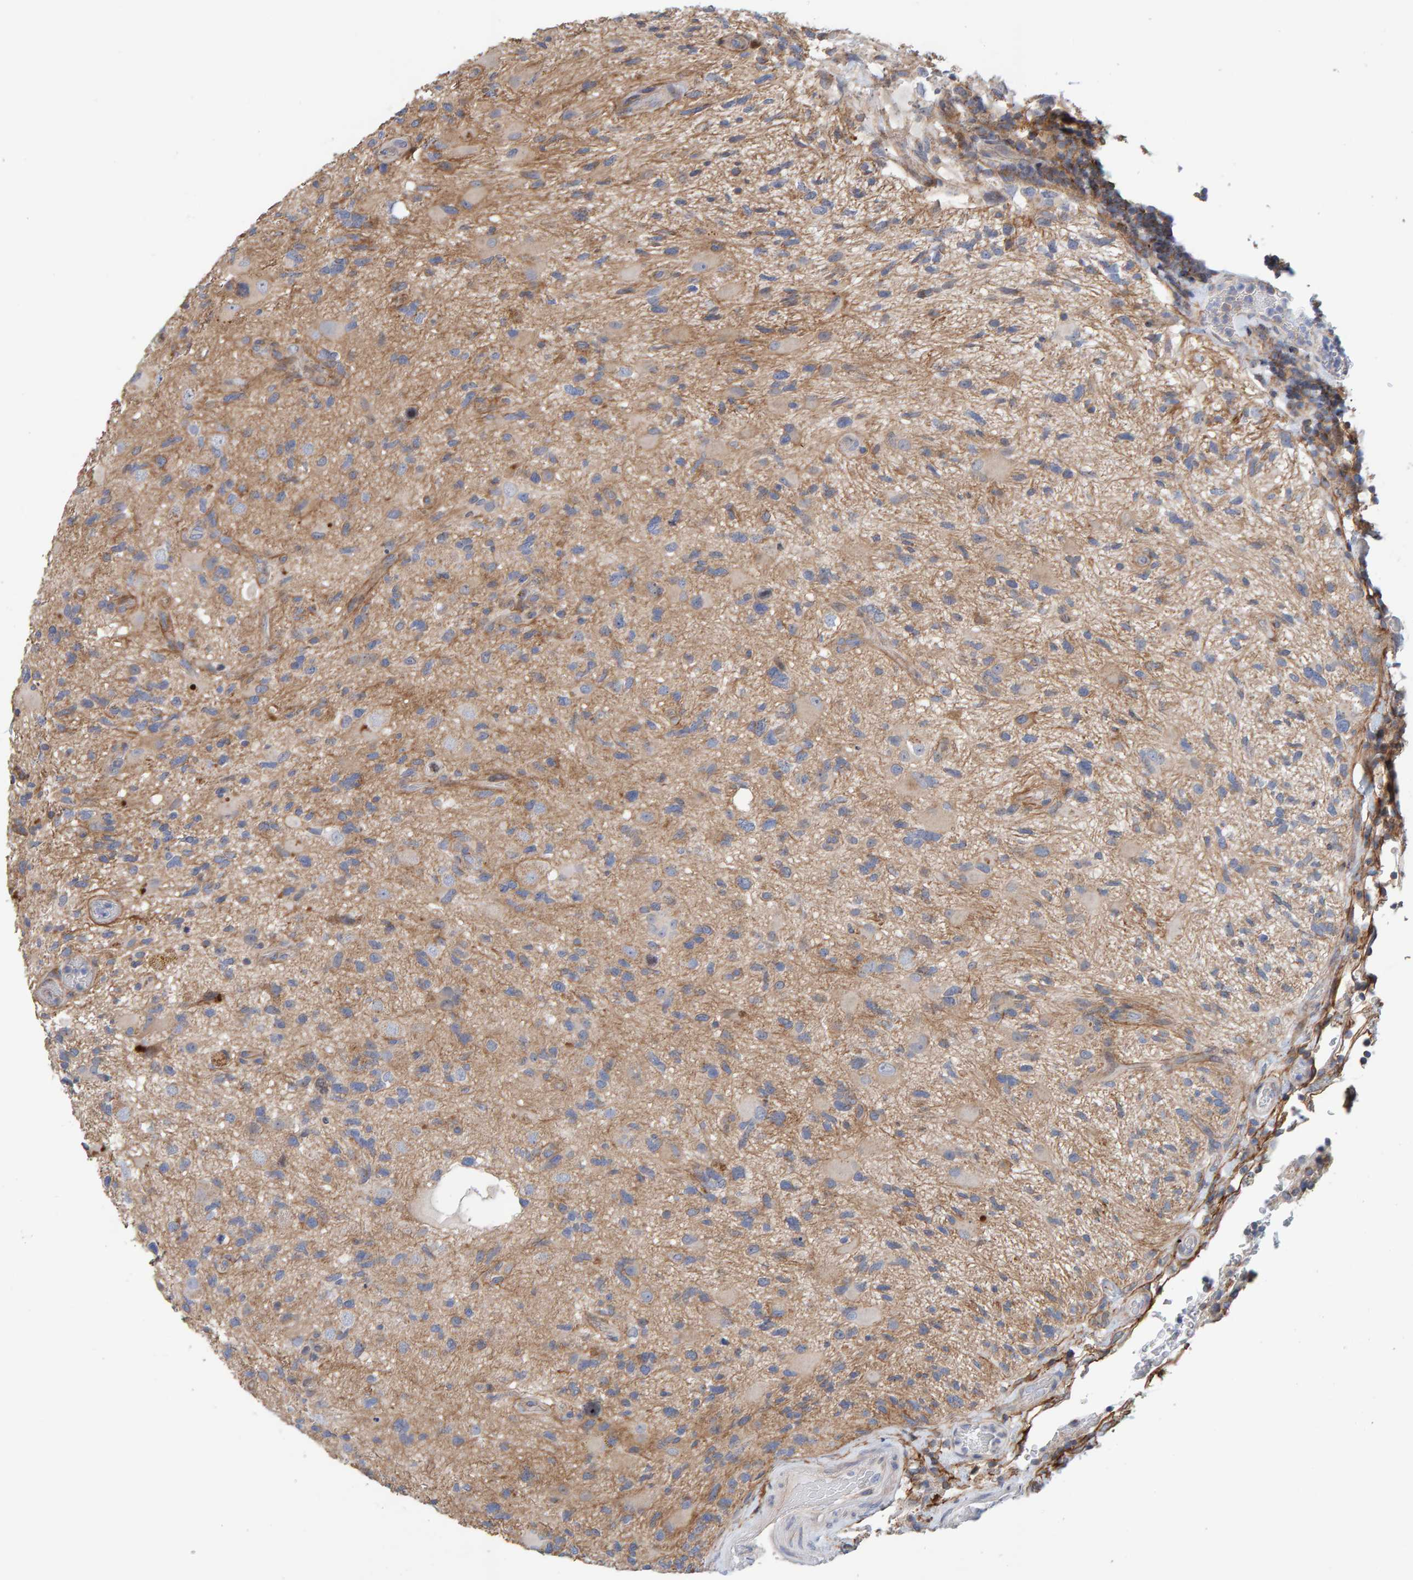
{"staining": {"intensity": "weak", "quantity": "<25%", "location": "cytoplasmic/membranous"}, "tissue": "glioma", "cell_type": "Tumor cells", "image_type": "cancer", "snomed": [{"axis": "morphology", "description": "Glioma, malignant, High grade"}, {"axis": "topography", "description": "Brain"}], "caption": "Immunohistochemistry (IHC) of human glioma exhibits no staining in tumor cells.", "gene": "RGP1", "patient": {"sex": "male", "age": 33}}